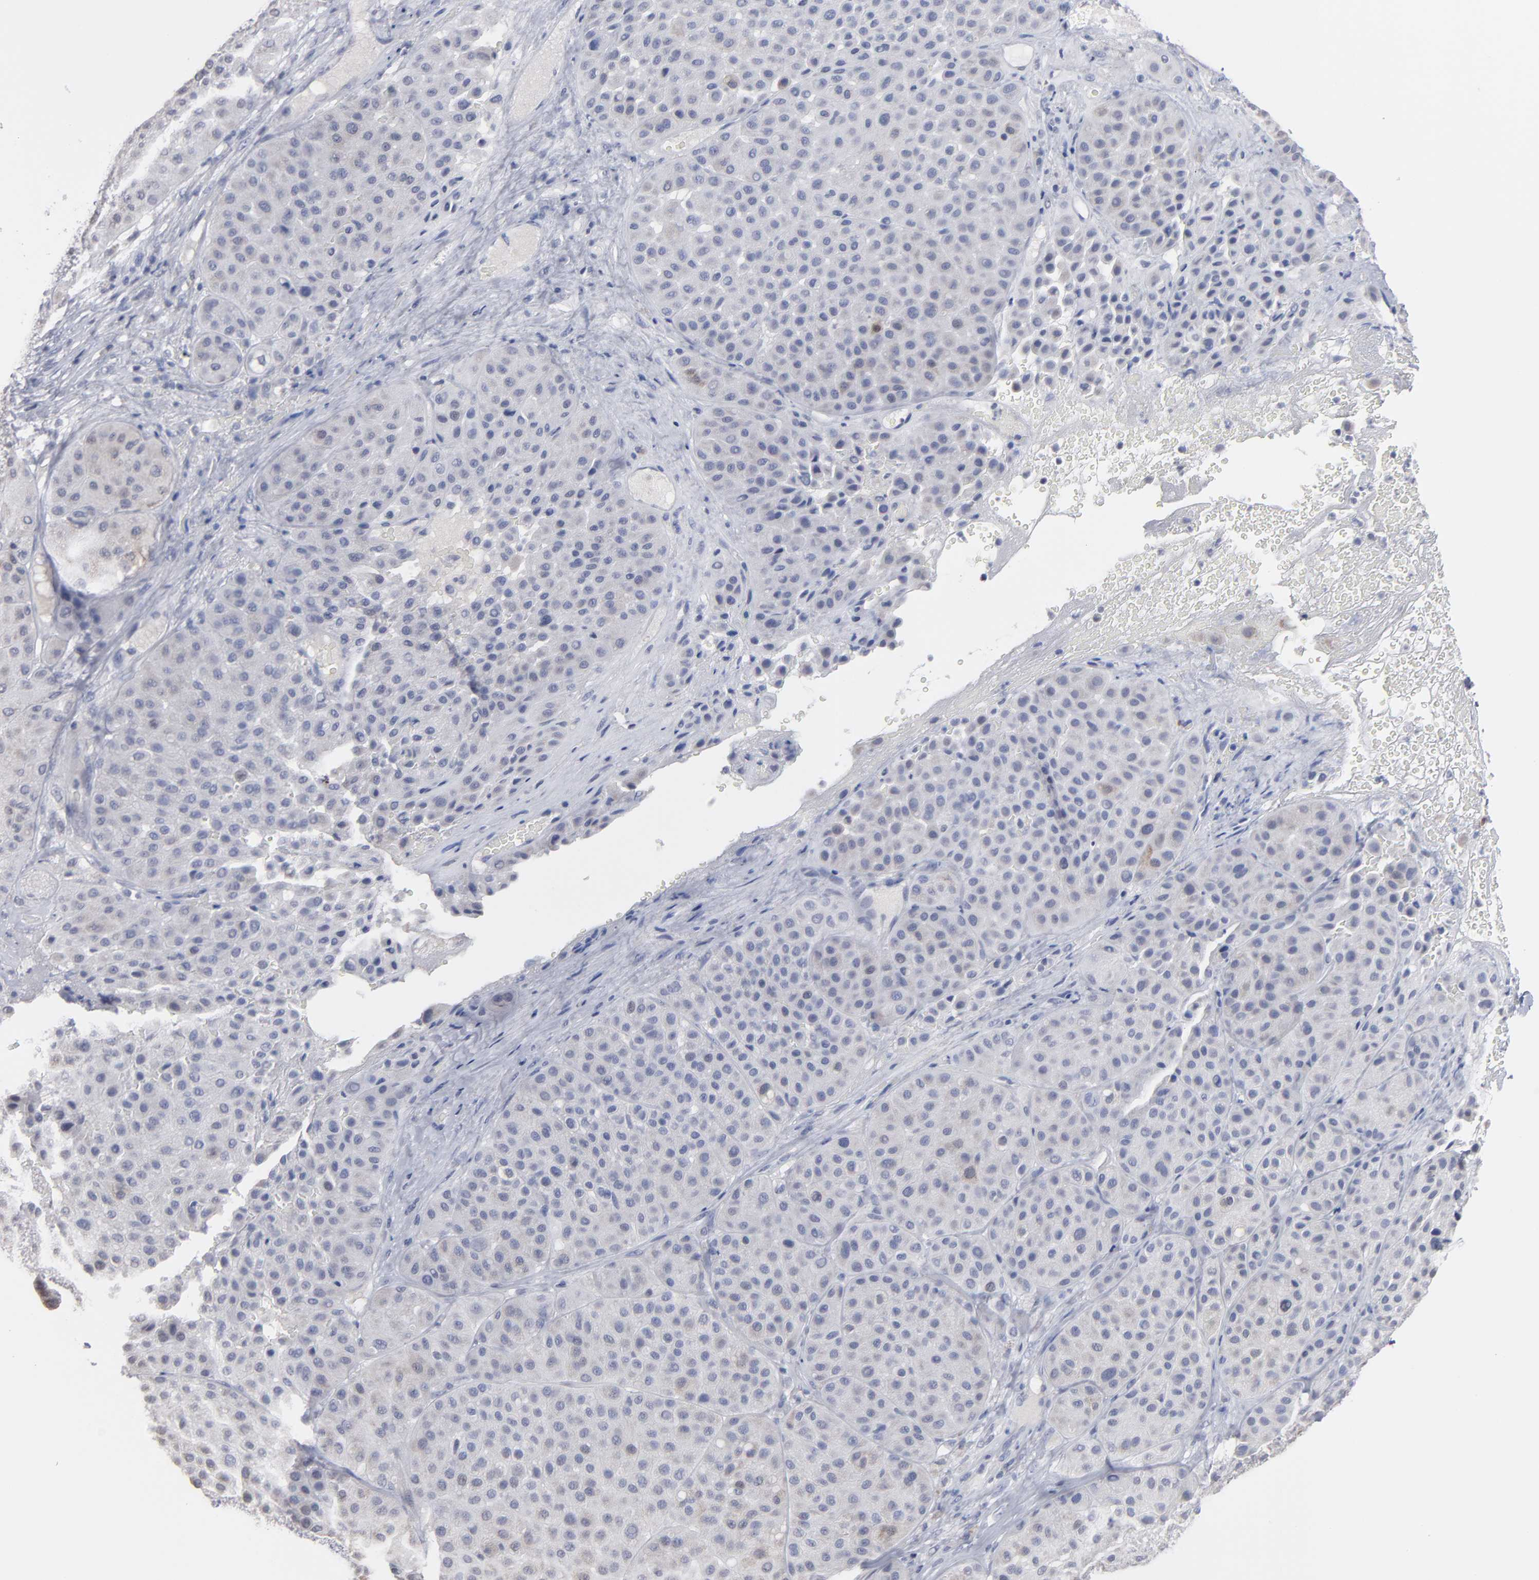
{"staining": {"intensity": "weak", "quantity": "<25%", "location": "nuclear"}, "tissue": "melanoma", "cell_type": "Tumor cells", "image_type": "cancer", "snomed": [{"axis": "morphology", "description": "Normal tissue, NOS"}, {"axis": "morphology", "description": "Malignant melanoma, Metastatic site"}, {"axis": "topography", "description": "Skin"}], "caption": "This is an immunohistochemistry image of human melanoma. There is no positivity in tumor cells.", "gene": "RPH3A", "patient": {"sex": "male", "age": 41}}